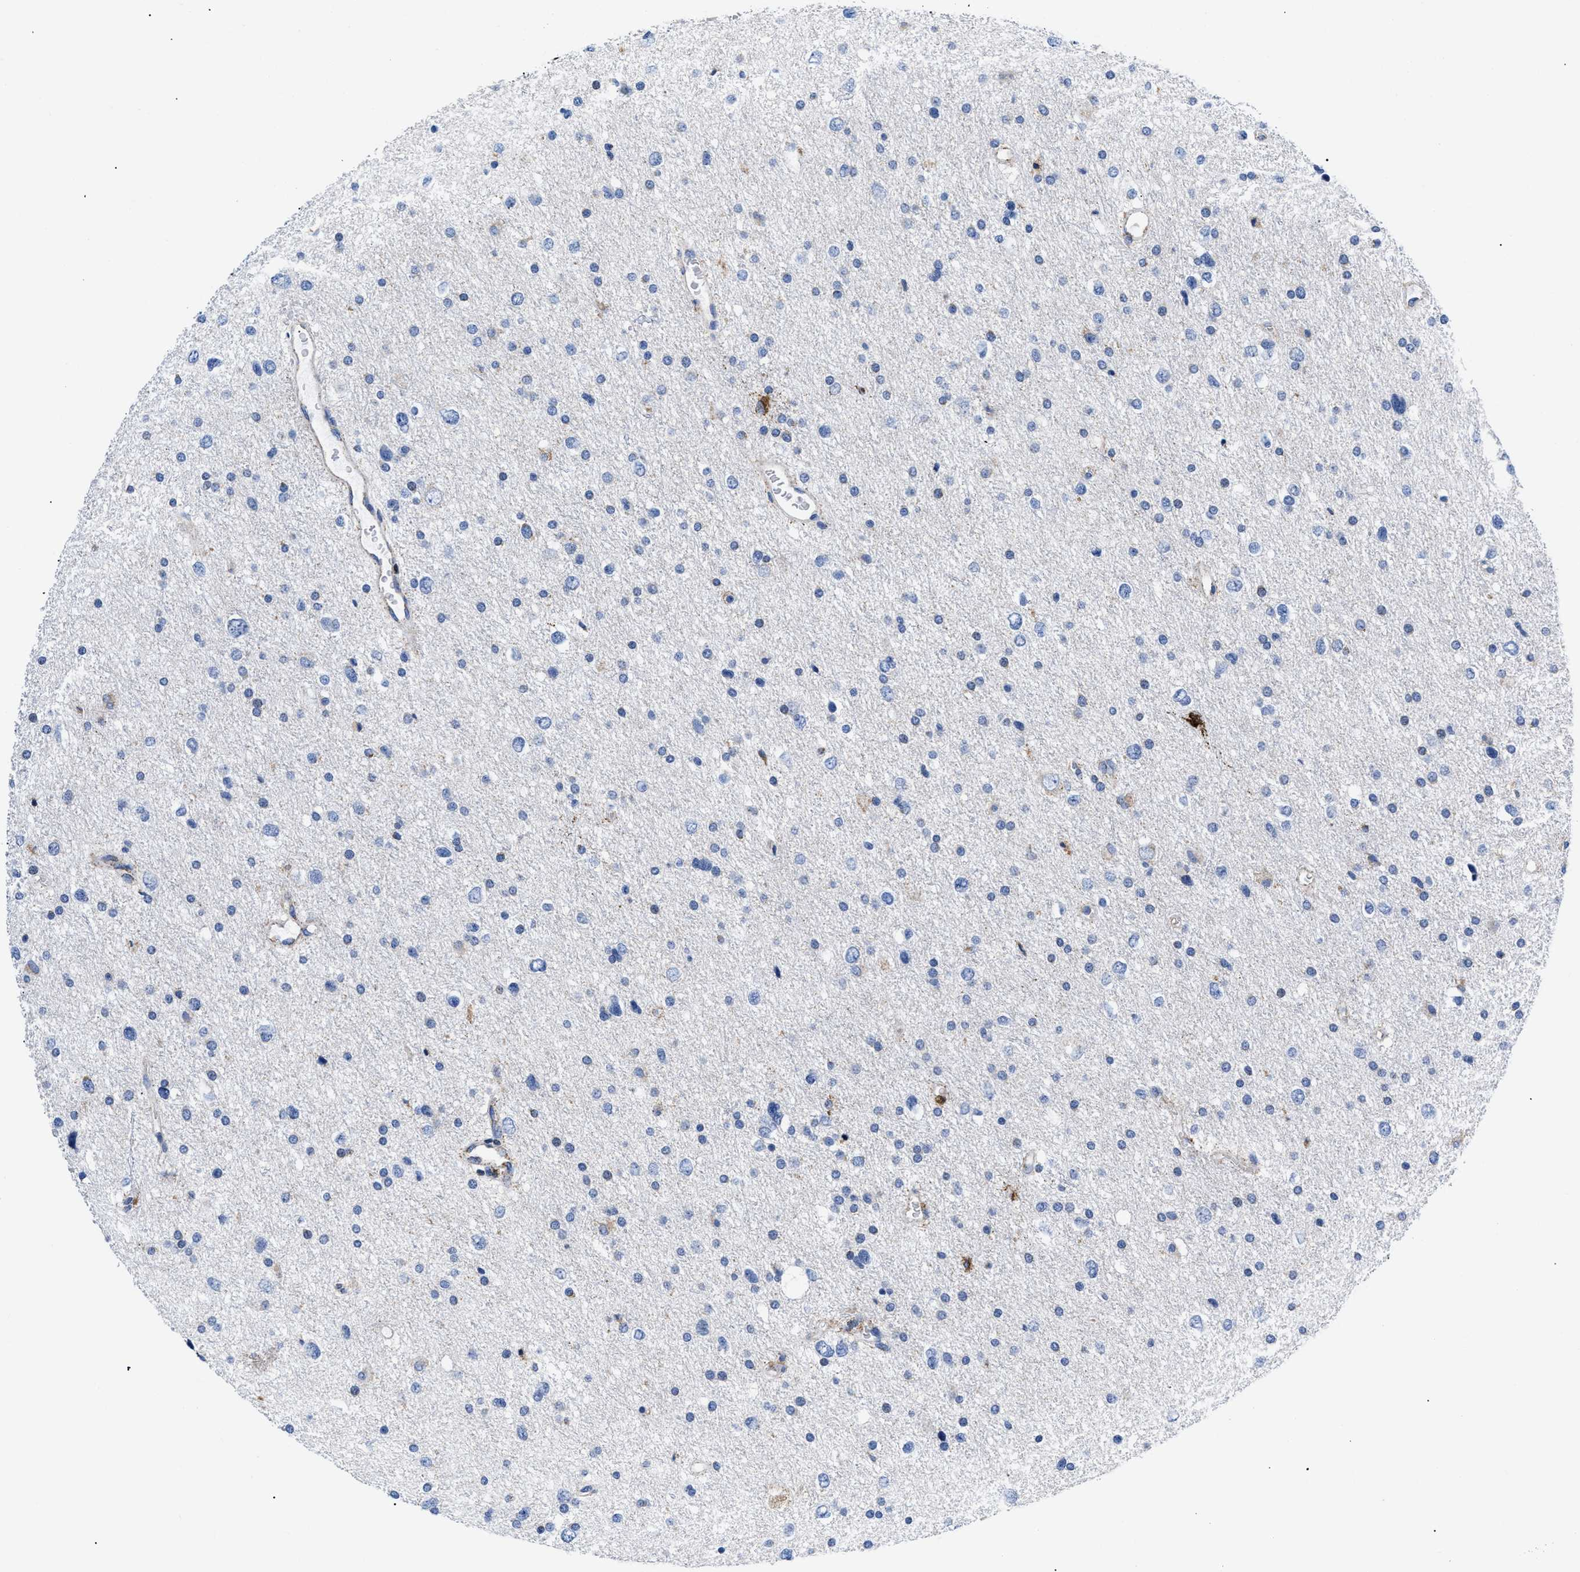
{"staining": {"intensity": "negative", "quantity": "none", "location": "none"}, "tissue": "glioma", "cell_type": "Tumor cells", "image_type": "cancer", "snomed": [{"axis": "morphology", "description": "Glioma, malignant, Low grade"}, {"axis": "topography", "description": "Brain"}], "caption": "High power microscopy image of an immunohistochemistry photomicrograph of glioma, revealing no significant expression in tumor cells.", "gene": "GPR149", "patient": {"sex": "female", "age": 37}}